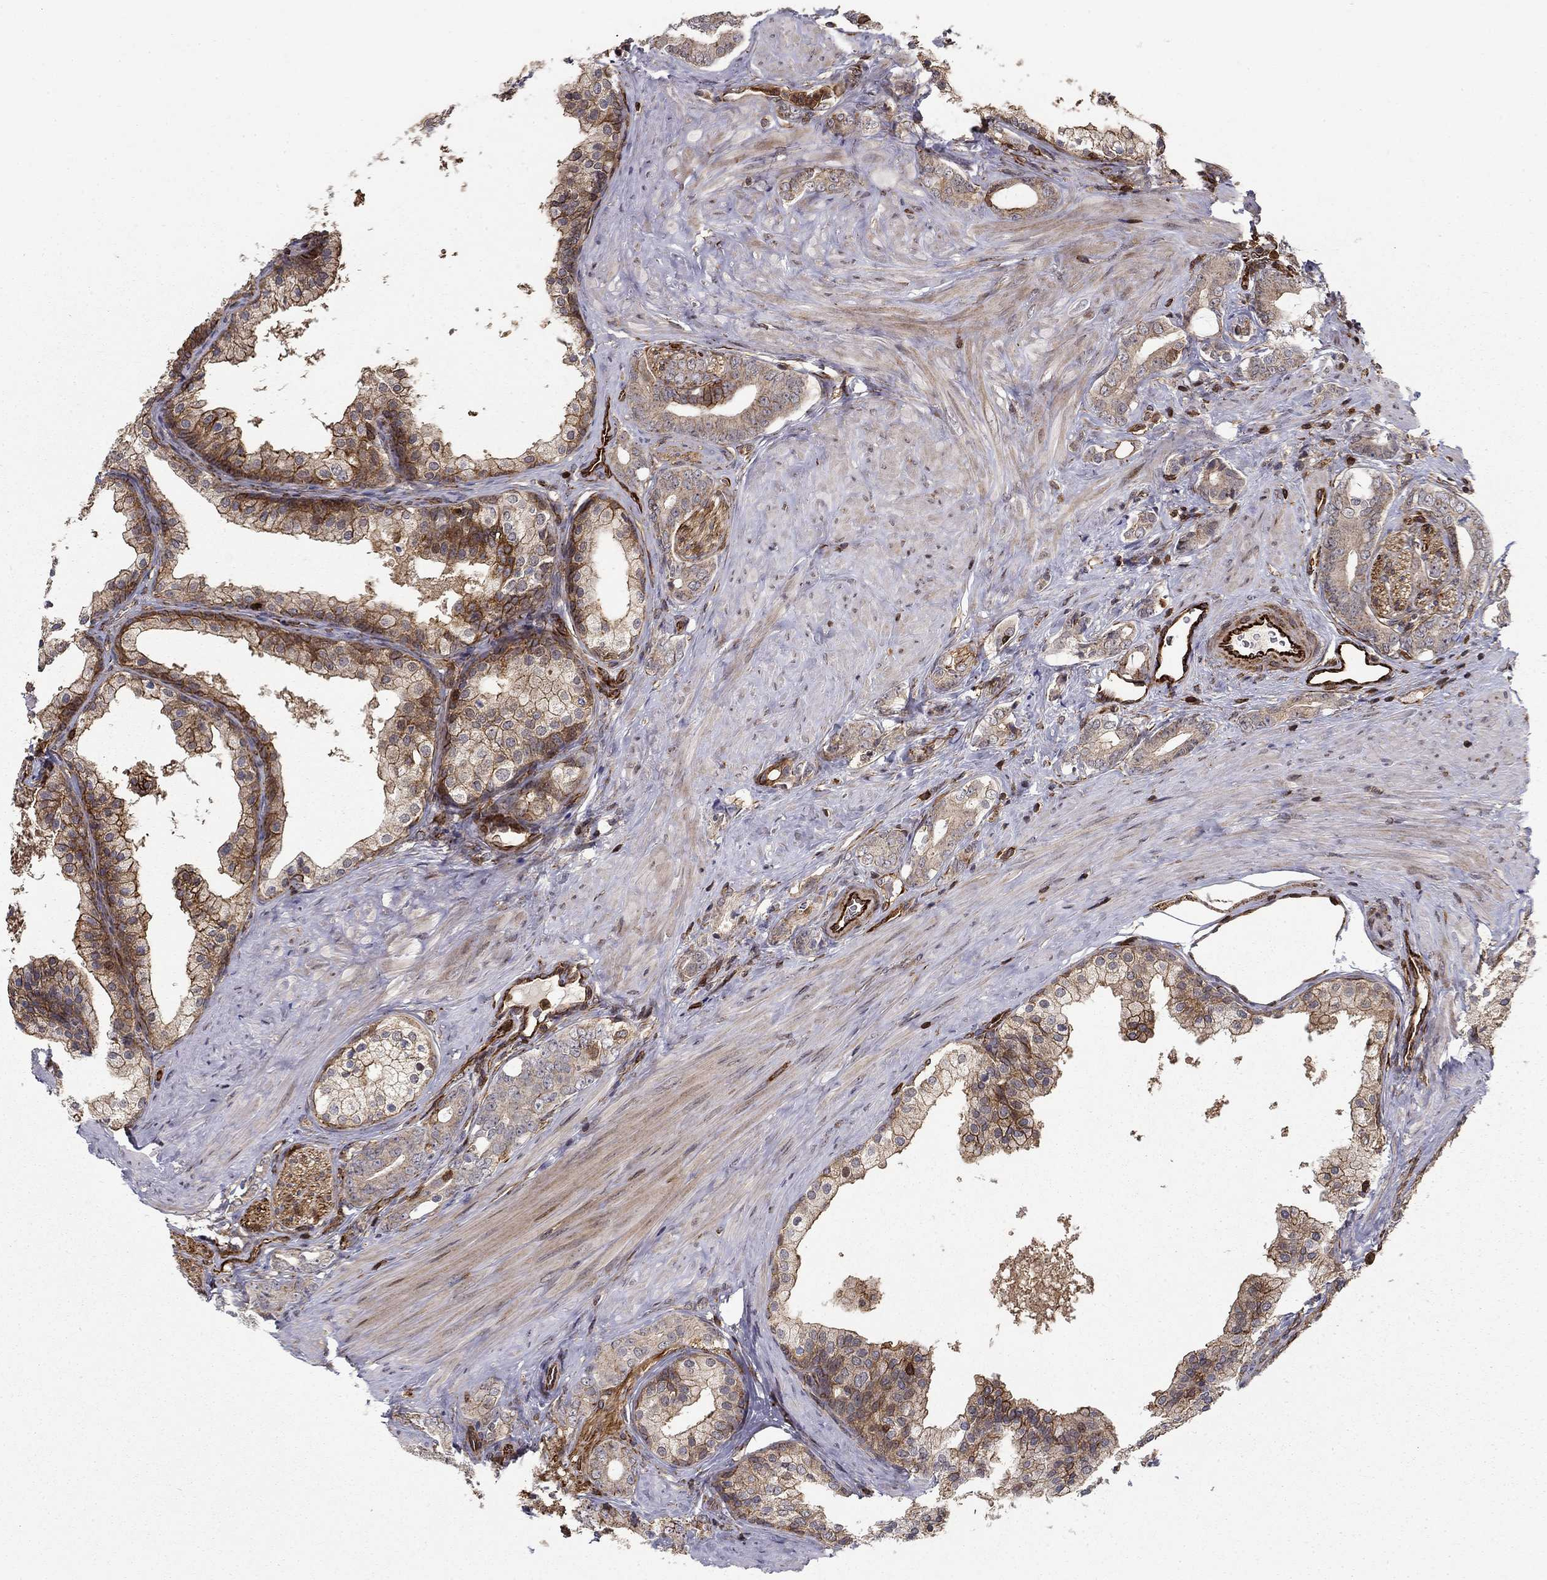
{"staining": {"intensity": "moderate", "quantity": "25%-75%", "location": "cytoplasmic/membranous"}, "tissue": "prostate cancer", "cell_type": "Tumor cells", "image_type": "cancer", "snomed": [{"axis": "morphology", "description": "Adenocarcinoma, NOS"}, {"axis": "topography", "description": "Prostate"}], "caption": "Prostate cancer tissue shows moderate cytoplasmic/membranous positivity in about 25%-75% of tumor cells", "gene": "ADM", "patient": {"sex": "male", "age": 55}}